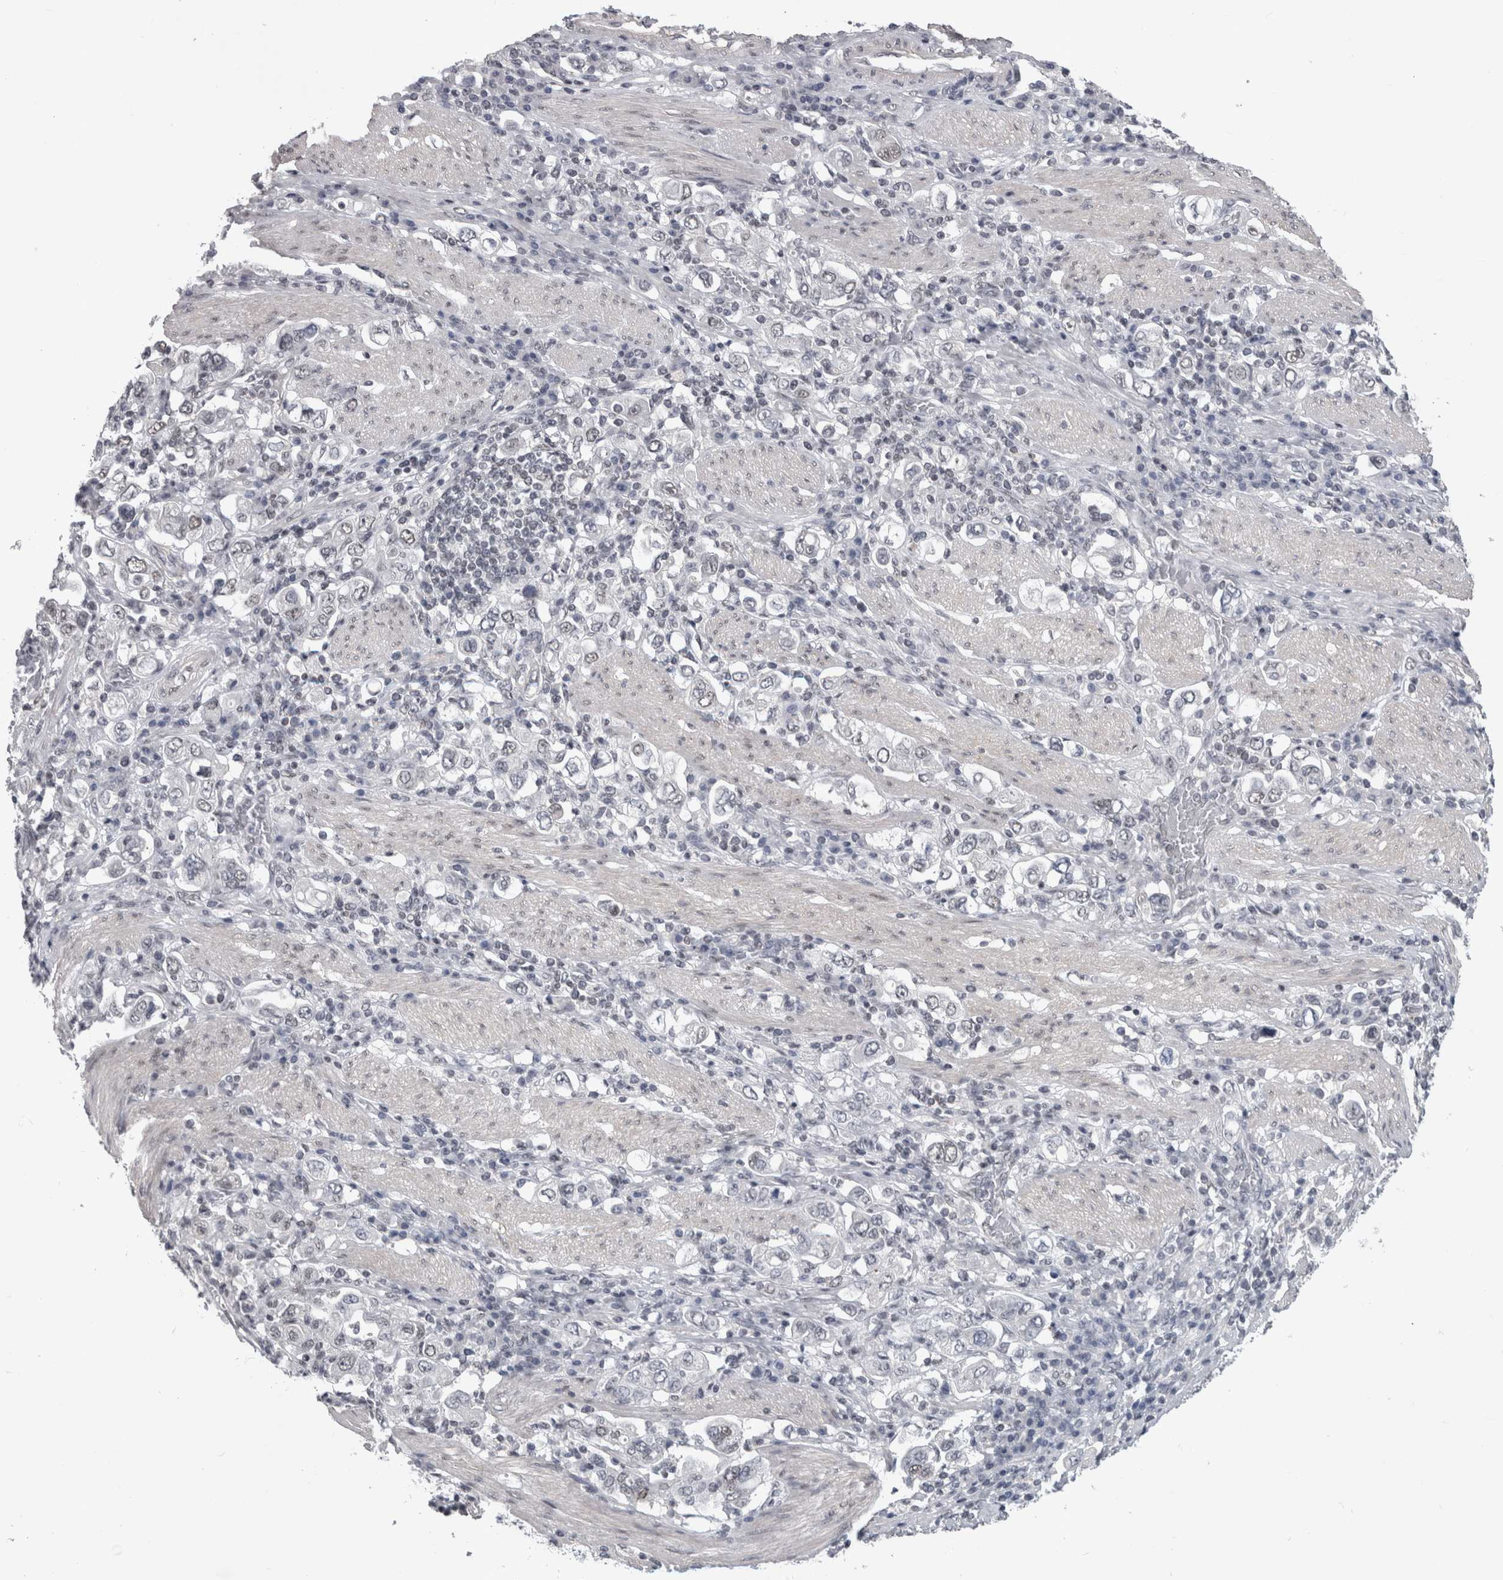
{"staining": {"intensity": "negative", "quantity": "none", "location": "none"}, "tissue": "stomach cancer", "cell_type": "Tumor cells", "image_type": "cancer", "snomed": [{"axis": "morphology", "description": "Adenocarcinoma, NOS"}, {"axis": "topography", "description": "Stomach, upper"}], "caption": "This is a image of immunohistochemistry staining of stomach cancer, which shows no expression in tumor cells.", "gene": "ARID4B", "patient": {"sex": "male", "age": 62}}